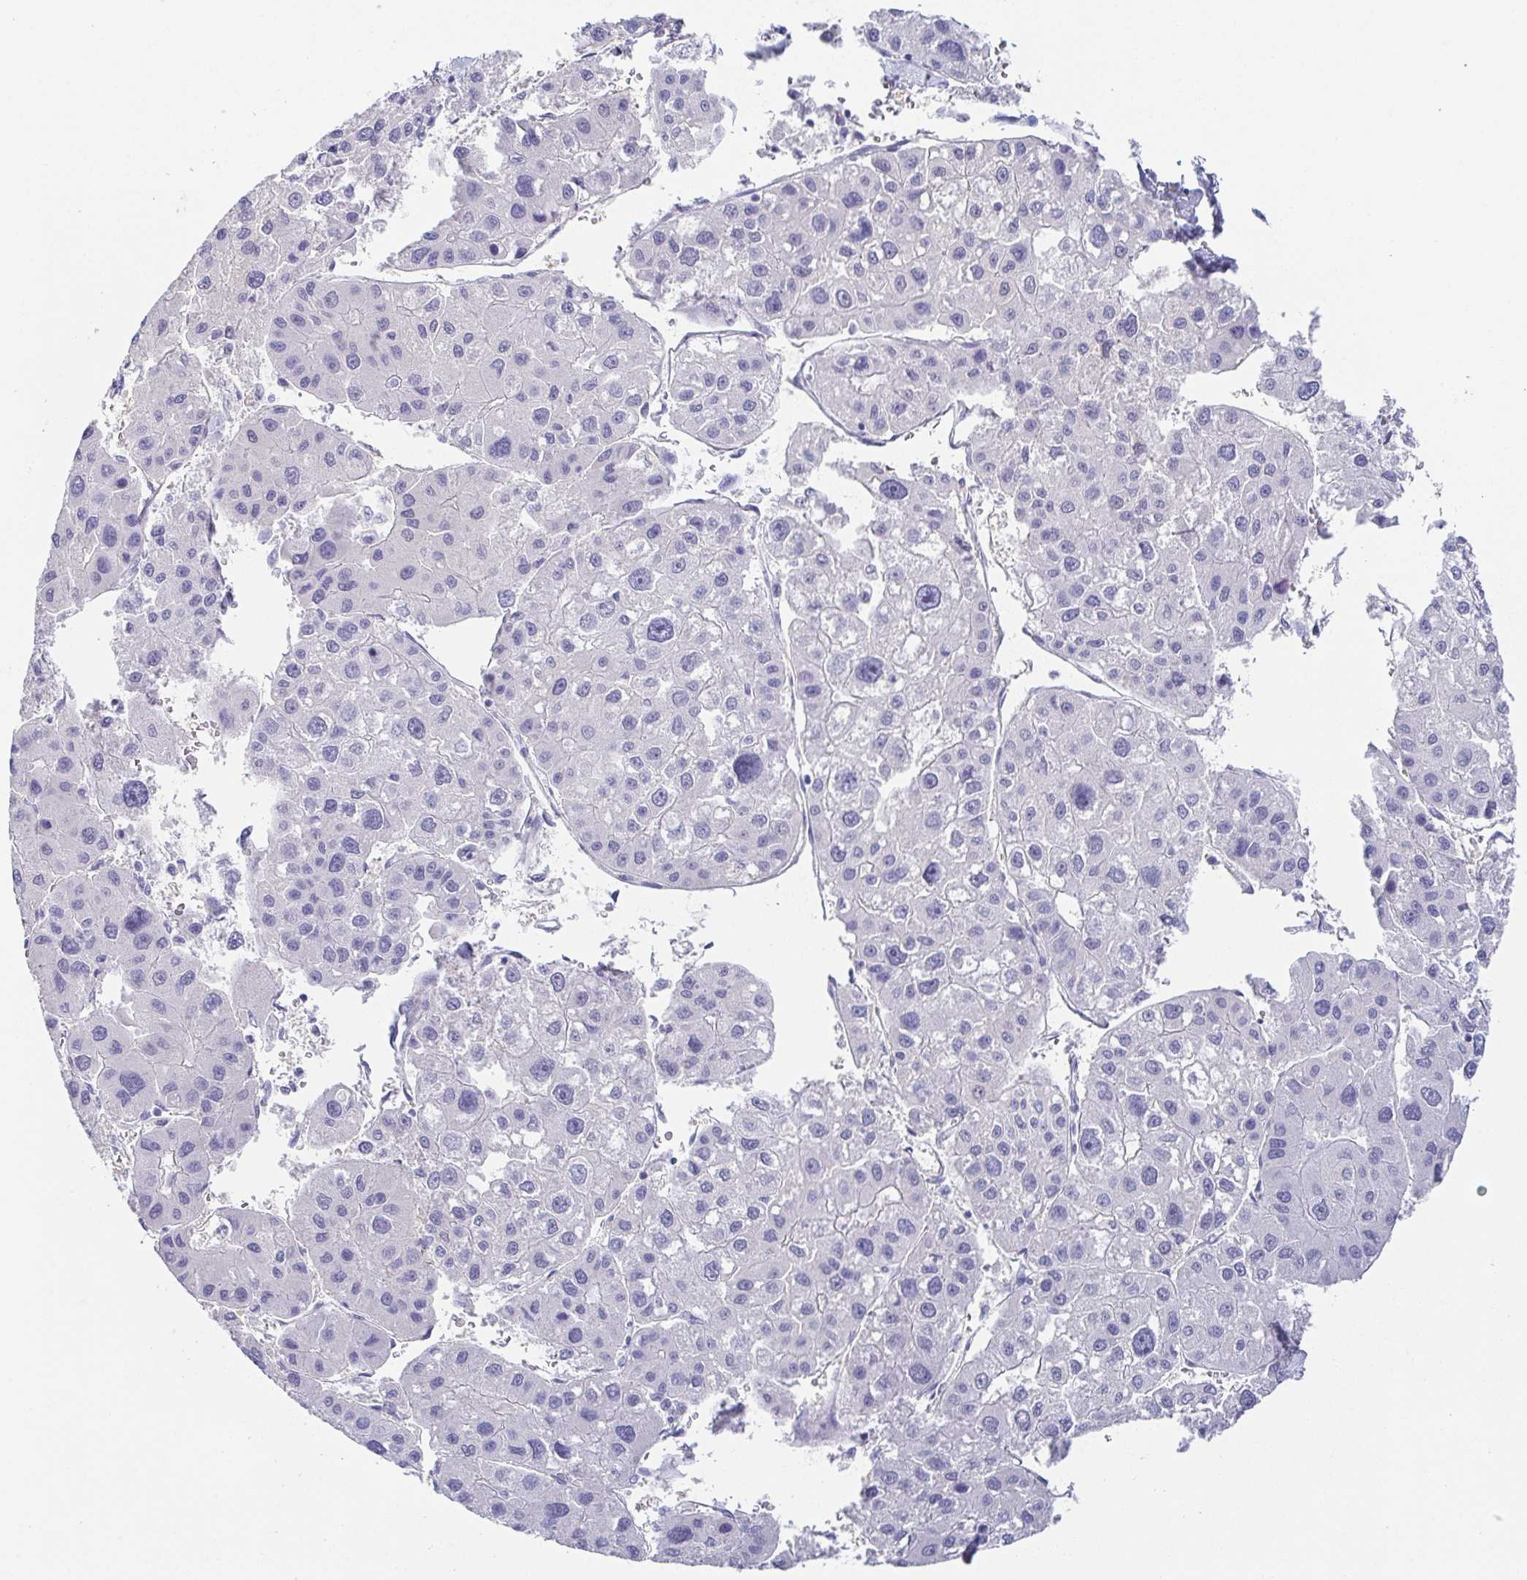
{"staining": {"intensity": "negative", "quantity": "none", "location": "none"}, "tissue": "liver cancer", "cell_type": "Tumor cells", "image_type": "cancer", "snomed": [{"axis": "morphology", "description": "Carcinoma, Hepatocellular, NOS"}, {"axis": "topography", "description": "Liver"}], "caption": "DAB immunohistochemical staining of hepatocellular carcinoma (liver) exhibits no significant positivity in tumor cells.", "gene": "ZG16B", "patient": {"sex": "male", "age": 73}}